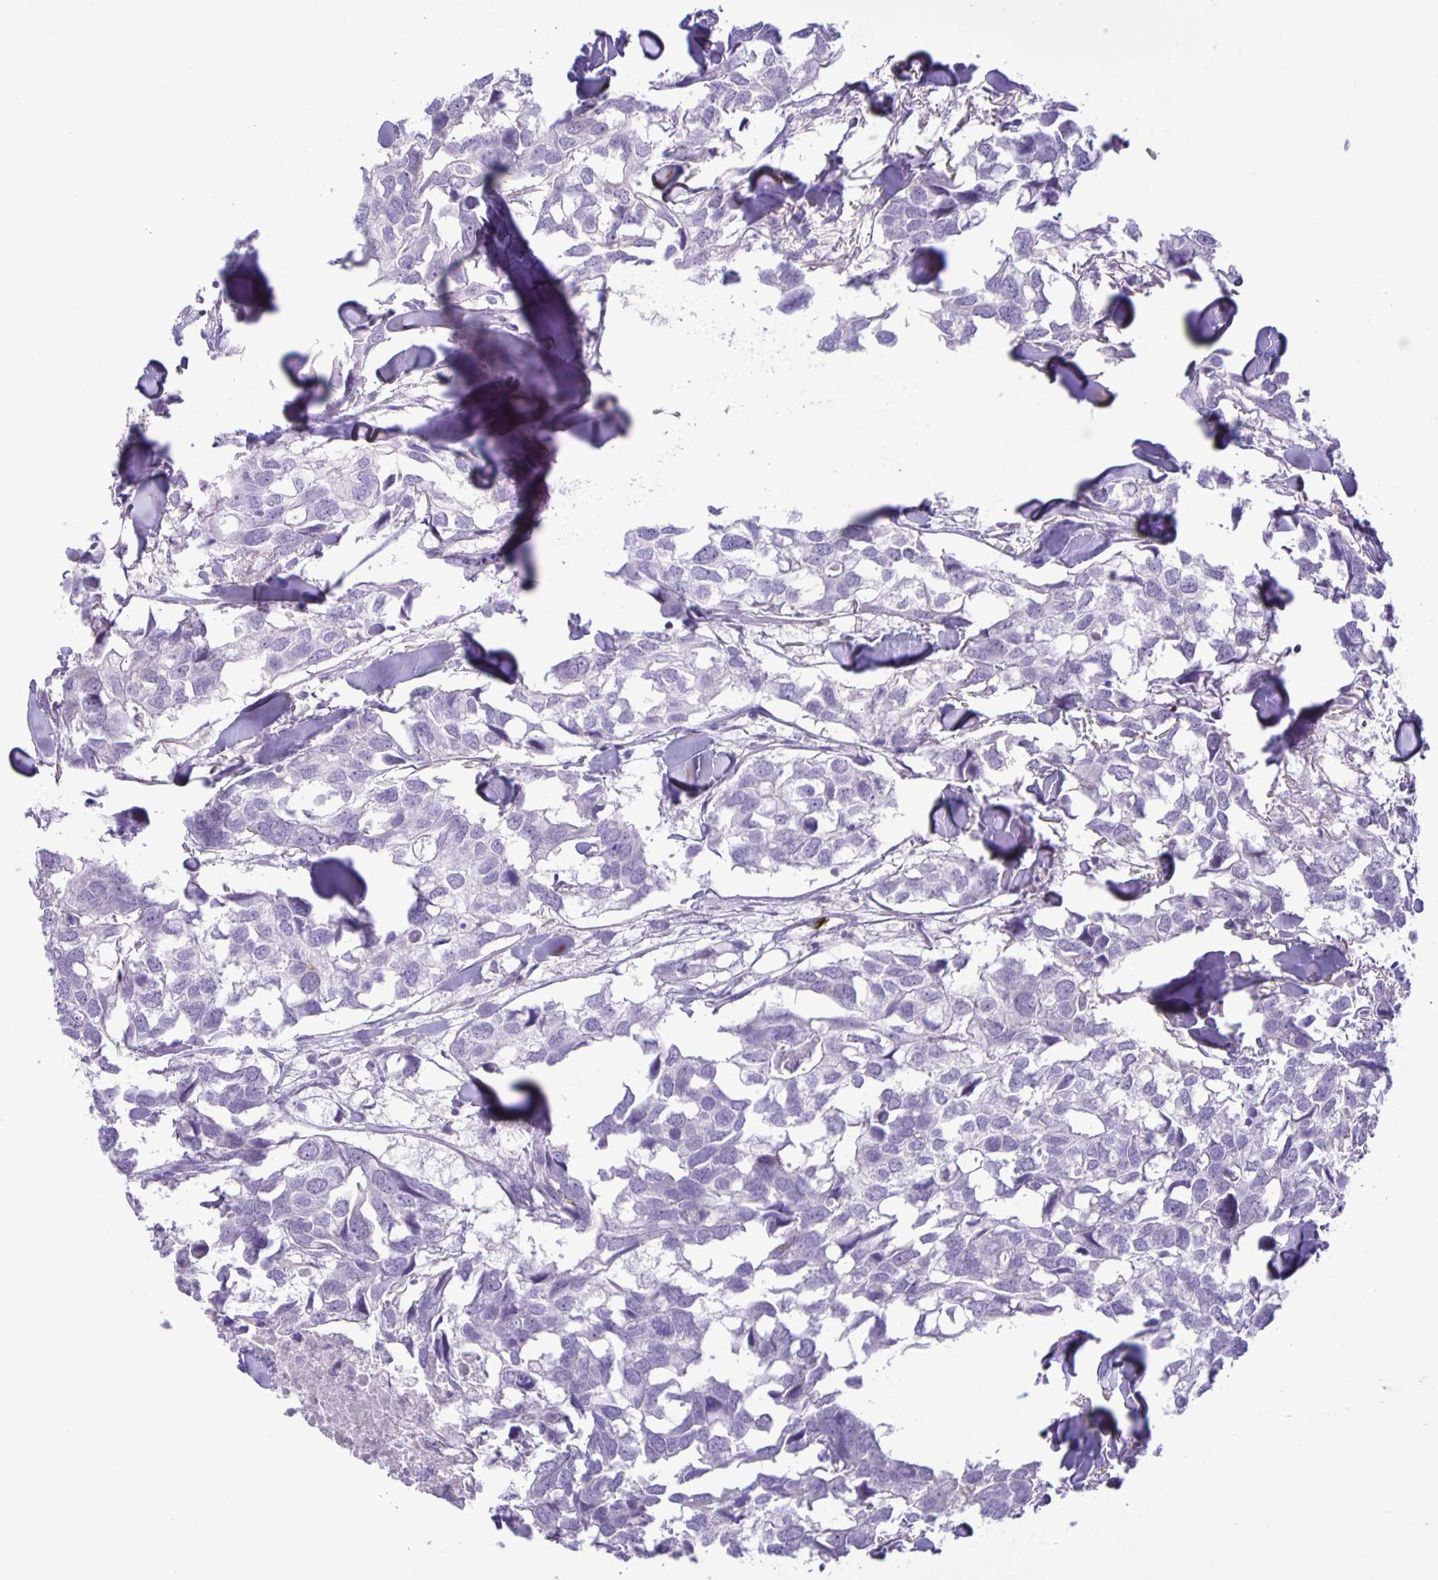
{"staining": {"intensity": "negative", "quantity": "none", "location": "none"}, "tissue": "breast cancer", "cell_type": "Tumor cells", "image_type": "cancer", "snomed": [{"axis": "morphology", "description": "Duct carcinoma"}, {"axis": "topography", "description": "Breast"}], "caption": "Tumor cells show no significant protein positivity in intraductal carcinoma (breast).", "gene": "ADCK1", "patient": {"sex": "female", "age": 83}}